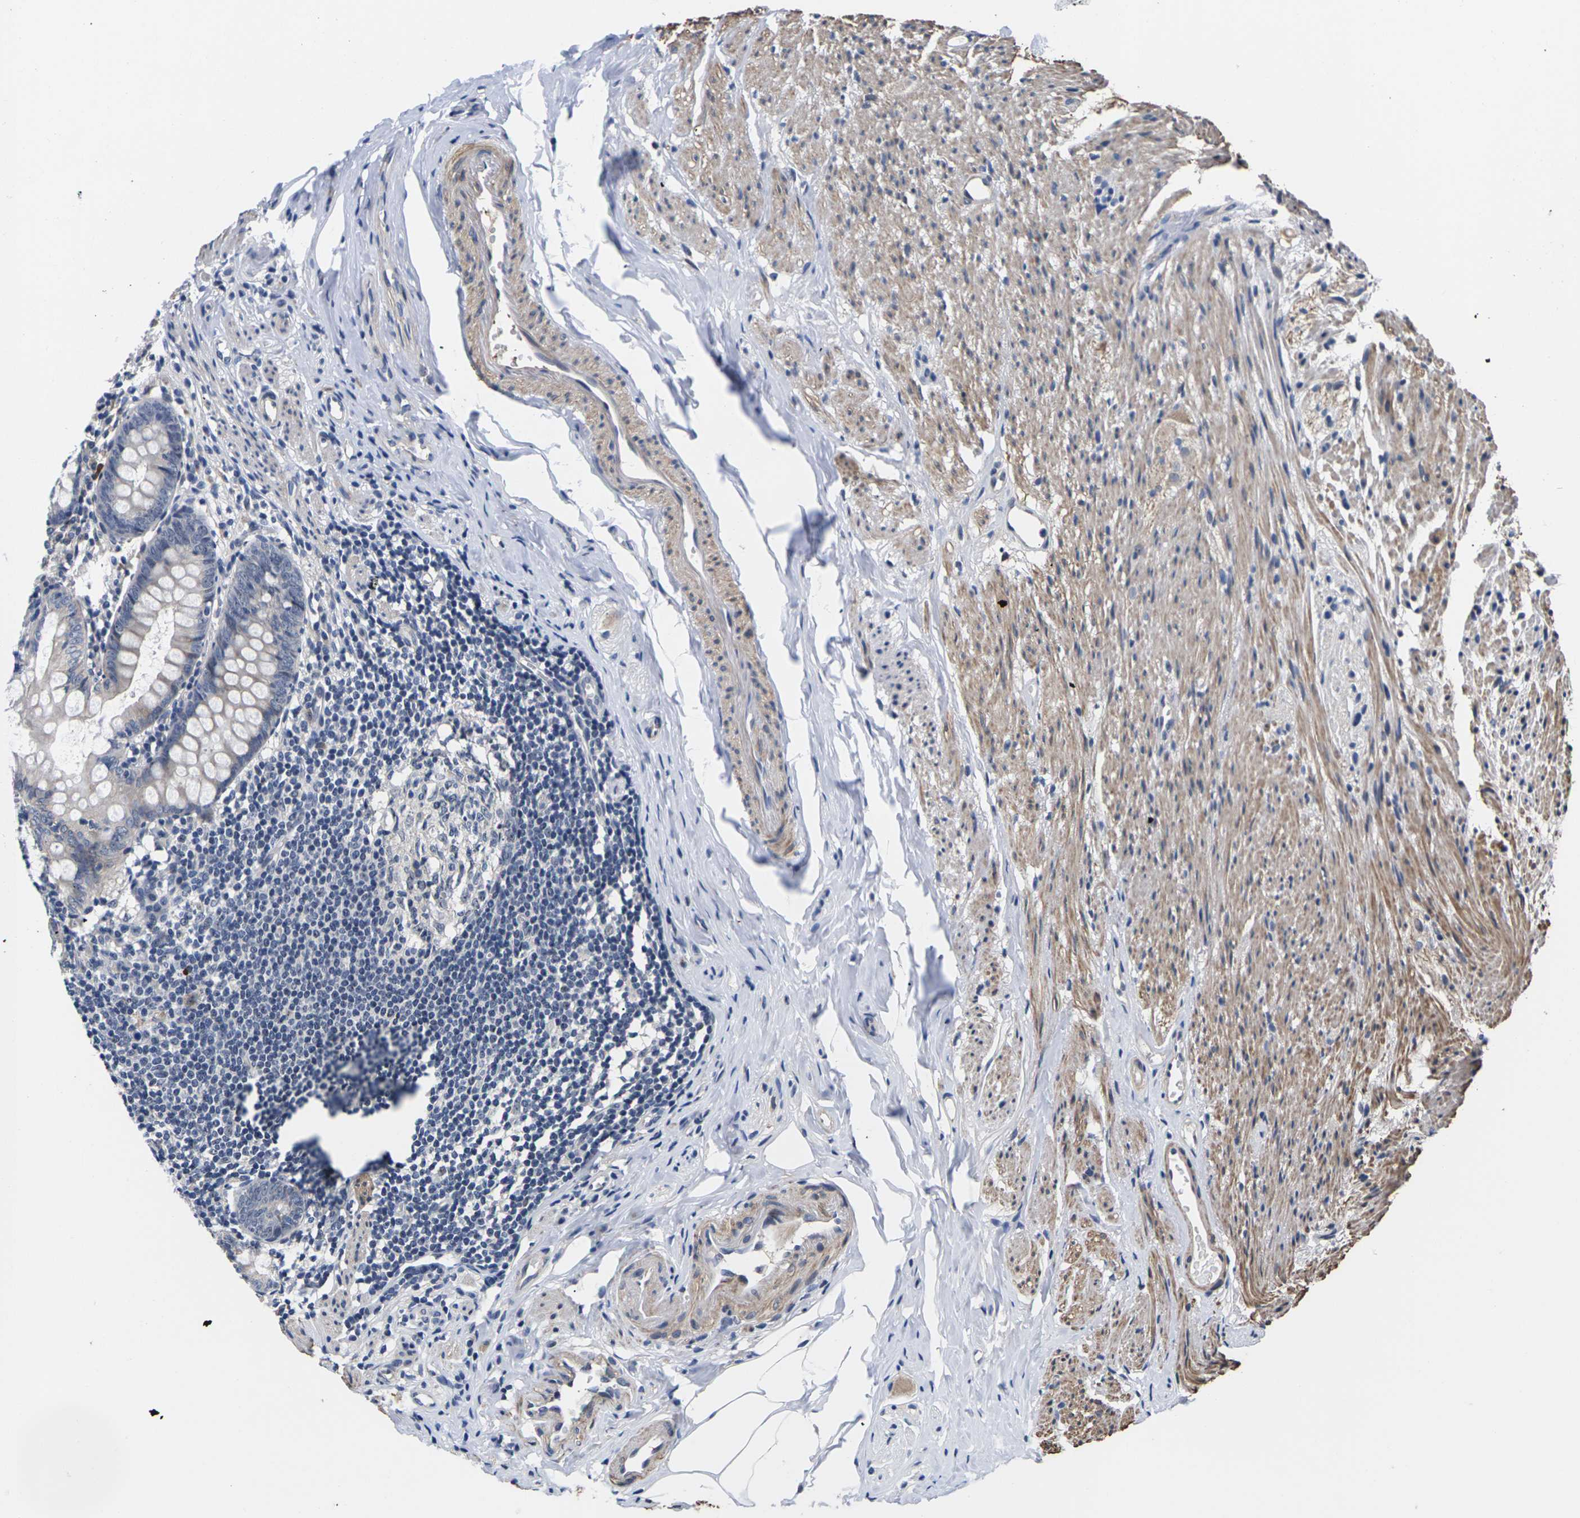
{"staining": {"intensity": "weak", "quantity": "25%-75%", "location": "cytoplasmic/membranous"}, "tissue": "appendix", "cell_type": "Glandular cells", "image_type": "normal", "snomed": [{"axis": "morphology", "description": "Normal tissue, NOS"}, {"axis": "topography", "description": "Appendix"}], "caption": "Immunohistochemical staining of benign human appendix reveals 25%-75% levels of weak cytoplasmic/membranous protein positivity in approximately 25%-75% of glandular cells.", "gene": "ST6GAL2", "patient": {"sex": "female", "age": 77}}